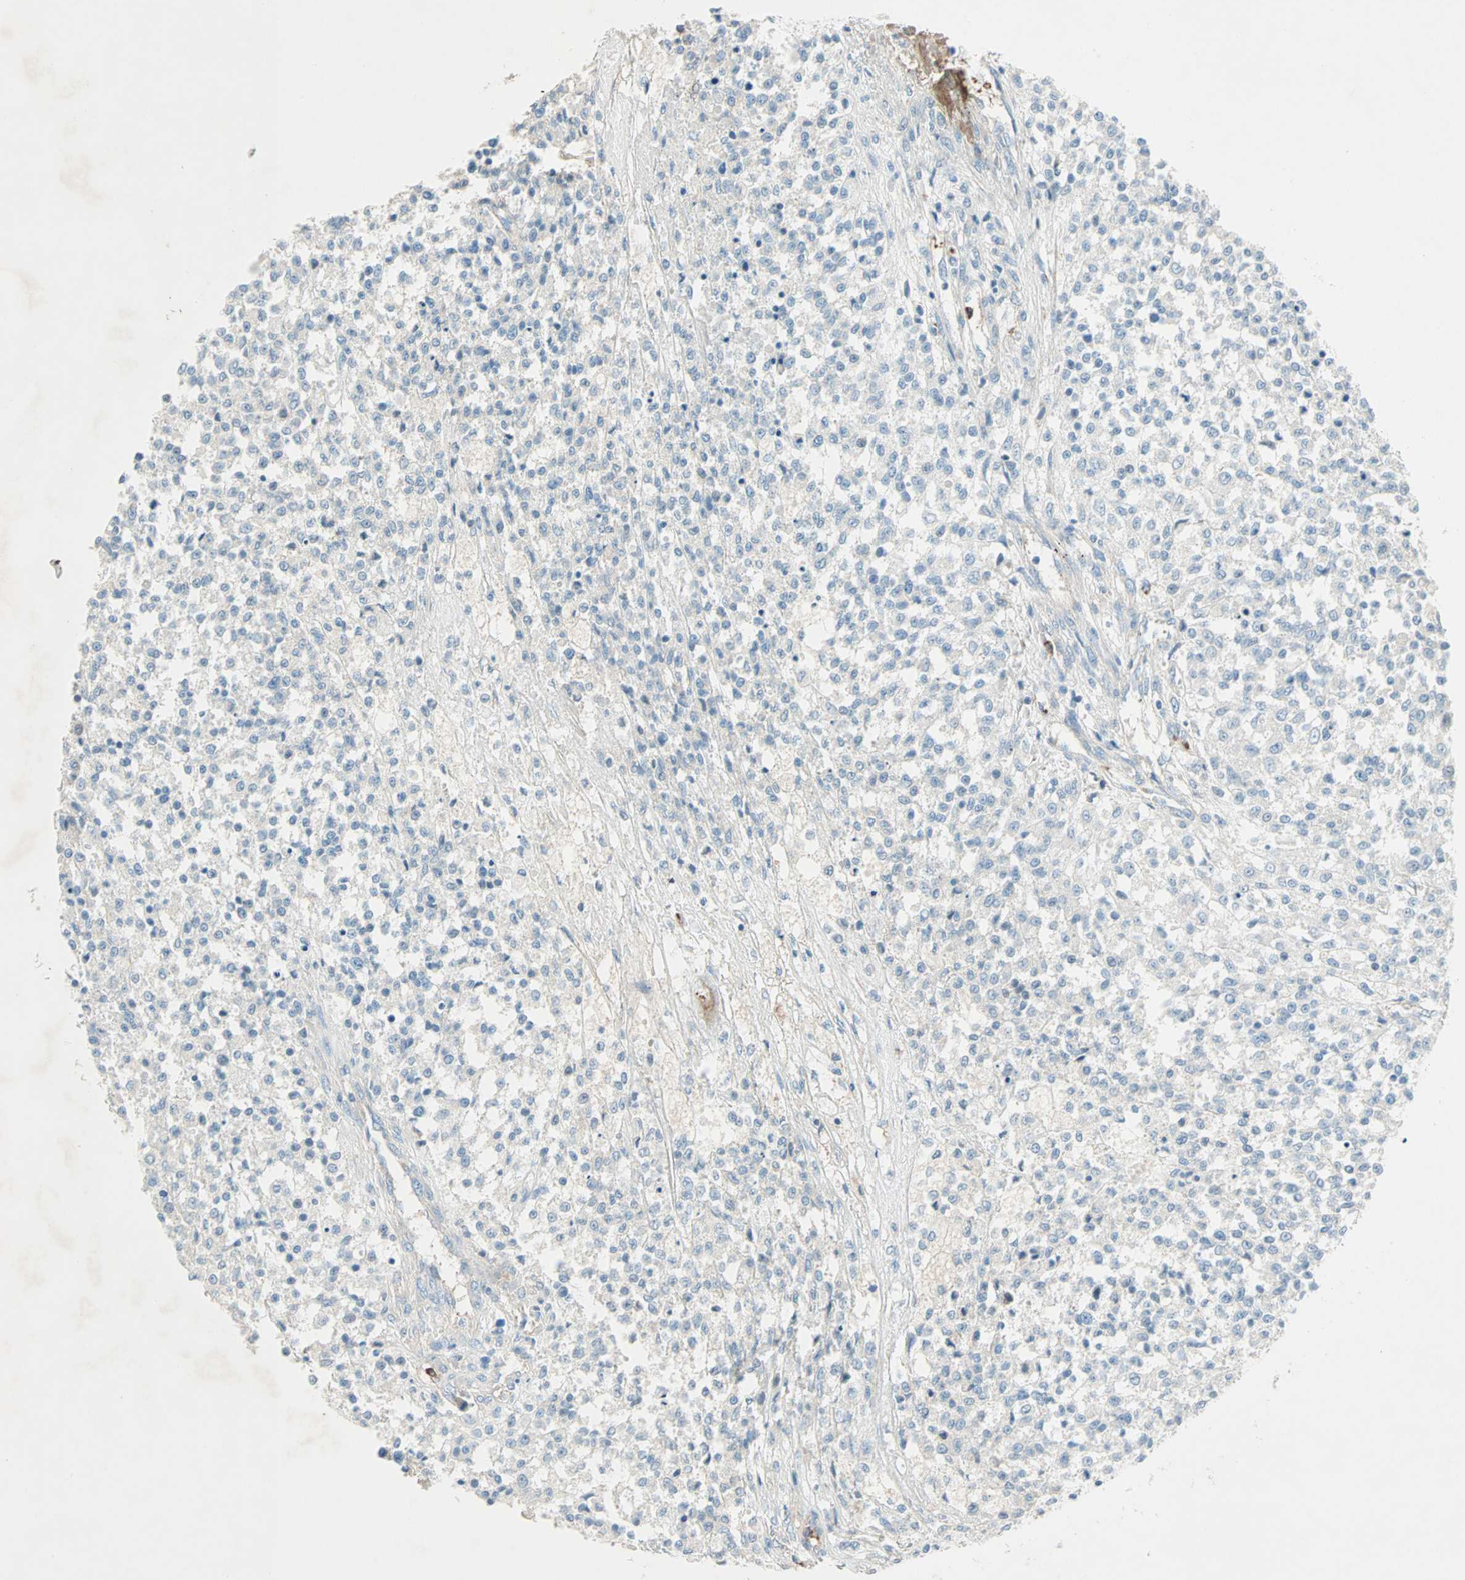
{"staining": {"intensity": "weak", "quantity": ">75%", "location": "cytoplasmic/membranous"}, "tissue": "testis cancer", "cell_type": "Tumor cells", "image_type": "cancer", "snomed": [{"axis": "morphology", "description": "Seminoma, NOS"}, {"axis": "topography", "description": "Testis"}], "caption": "This is an image of immunohistochemistry staining of testis seminoma, which shows weak expression in the cytoplasmic/membranous of tumor cells.", "gene": "LY6G6F", "patient": {"sex": "male", "age": 59}}